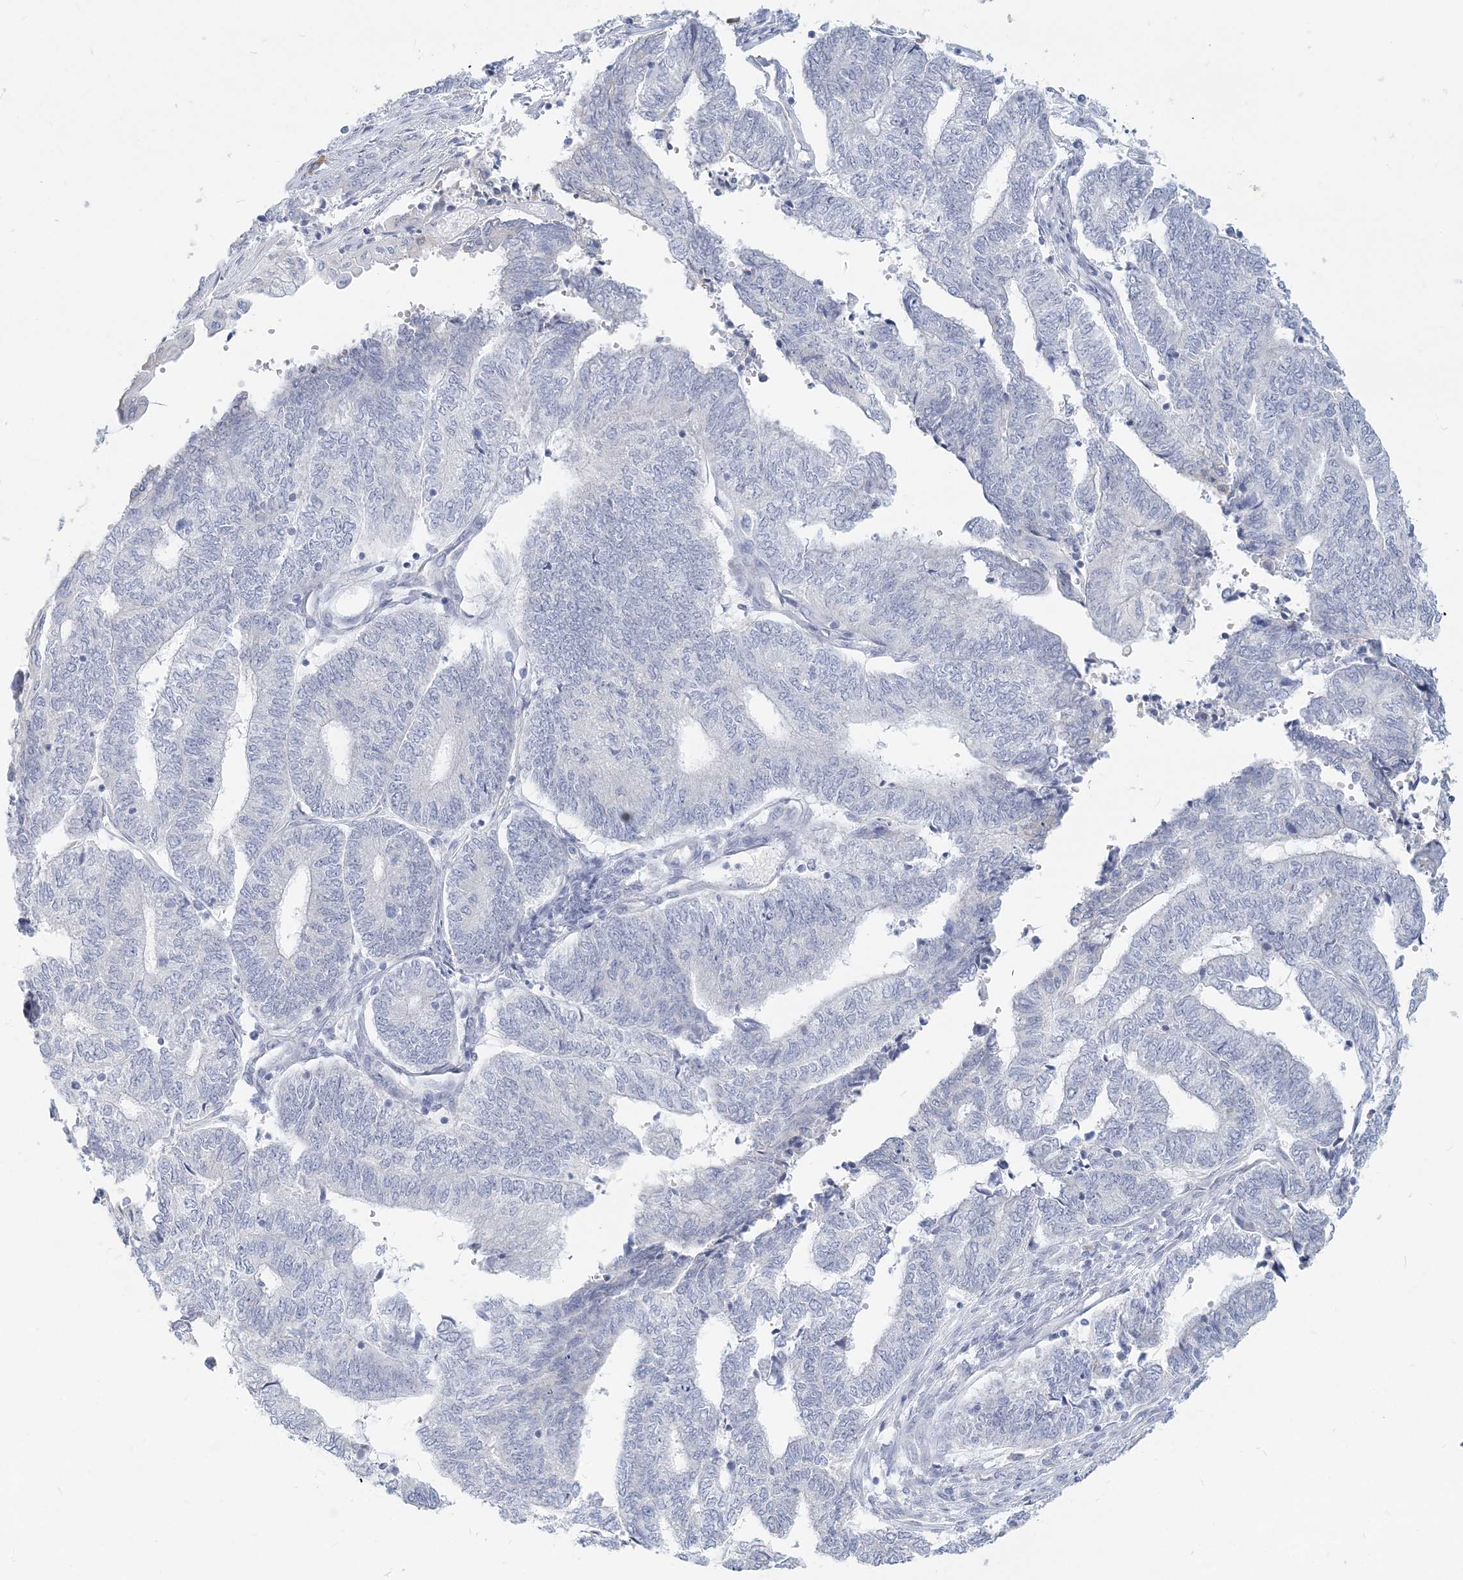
{"staining": {"intensity": "negative", "quantity": "none", "location": "none"}, "tissue": "endometrial cancer", "cell_type": "Tumor cells", "image_type": "cancer", "snomed": [{"axis": "morphology", "description": "Adenocarcinoma, NOS"}, {"axis": "topography", "description": "Uterus"}, {"axis": "topography", "description": "Endometrium"}], "caption": "Human endometrial adenocarcinoma stained for a protein using immunohistochemistry shows no staining in tumor cells.", "gene": "CSN1S1", "patient": {"sex": "female", "age": 70}}